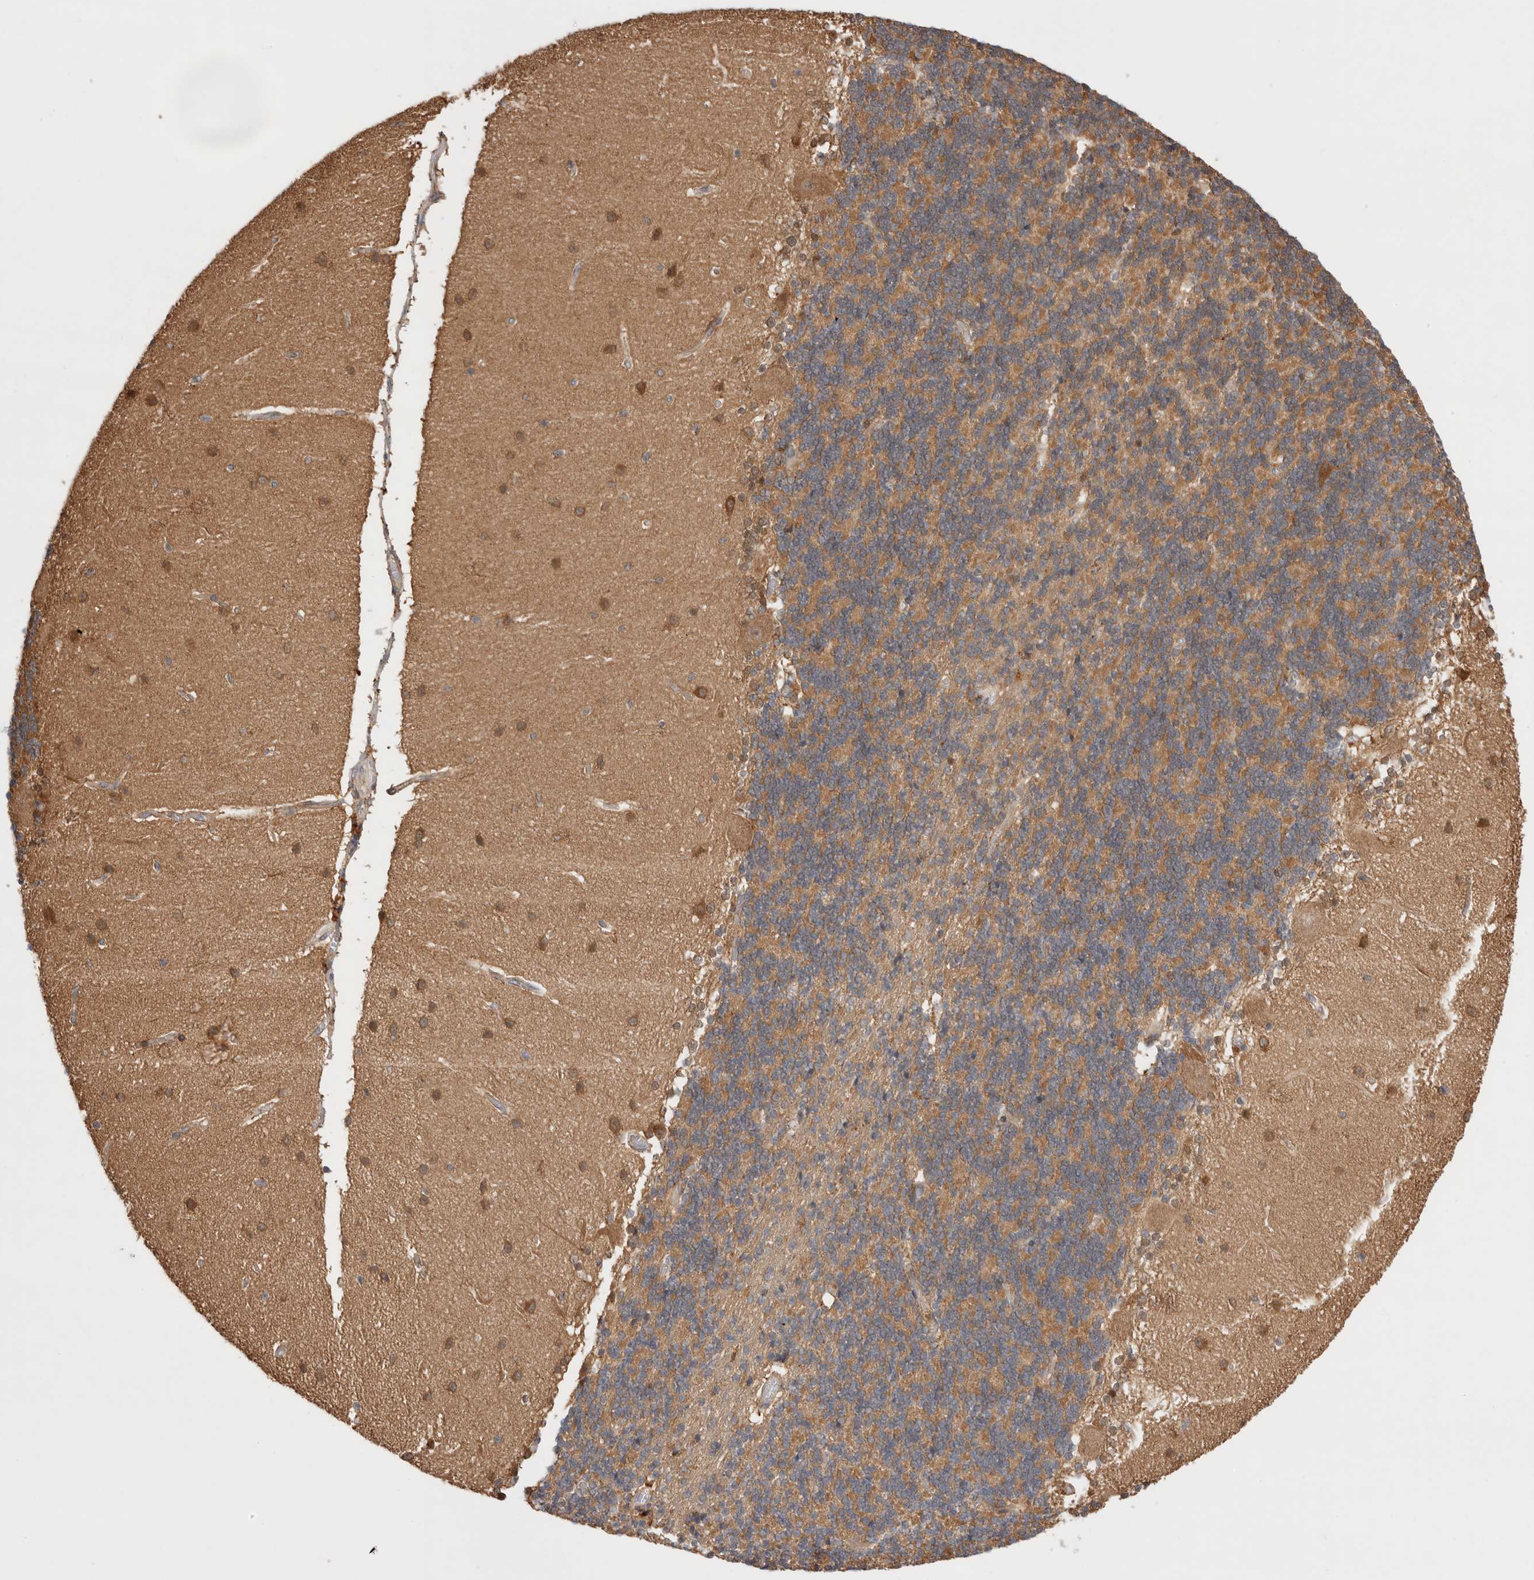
{"staining": {"intensity": "moderate", "quantity": ">75%", "location": "cytoplasmic/membranous"}, "tissue": "cerebellum", "cell_type": "Cells in granular layer", "image_type": "normal", "snomed": [{"axis": "morphology", "description": "Normal tissue, NOS"}, {"axis": "topography", "description": "Cerebellum"}], "caption": "Cells in granular layer reveal medium levels of moderate cytoplasmic/membranous staining in about >75% of cells in unremarkable human cerebellum. Immunohistochemistry (ihc) stains the protein of interest in brown and the nuclei are stained blue.", "gene": "VPS28", "patient": {"sex": "female", "age": 54}}